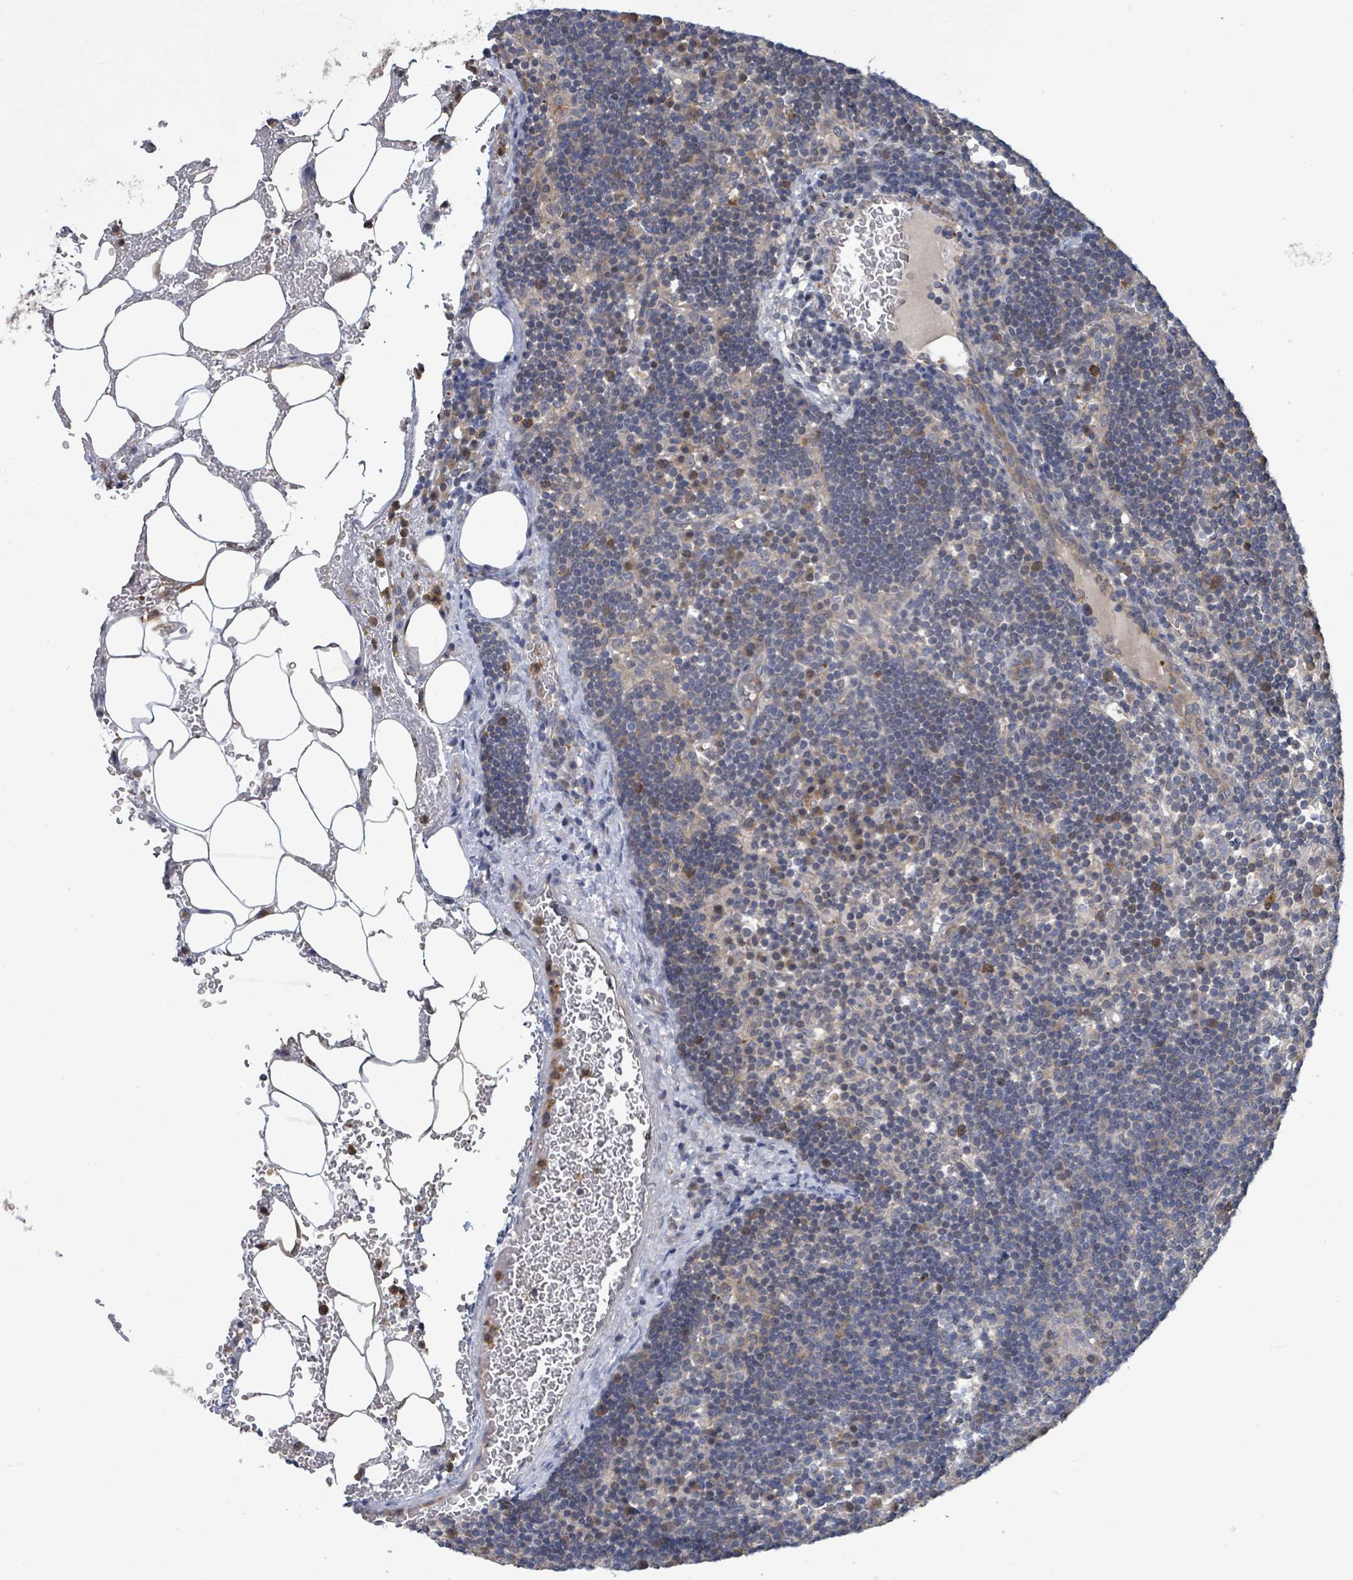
{"staining": {"intensity": "moderate", "quantity": "<25%", "location": "cytoplasmic/membranous"}, "tissue": "lymph node", "cell_type": "Germinal center cells", "image_type": "normal", "snomed": [{"axis": "morphology", "description": "Normal tissue, NOS"}, {"axis": "topography", "description": "Lymph node"}], "caption": "Immunohistochemistry micrograph of normal lymph node: lymph node stained using immunohistochemistry displays low levels of moderate protein expression localized specifically in the cytoplasmic/membranous of germinal center cells, appearing as a cytoplasmic/membranous brown color.", "gene": "PGAM1", "patient": {"sex": "male", "age": 53}}